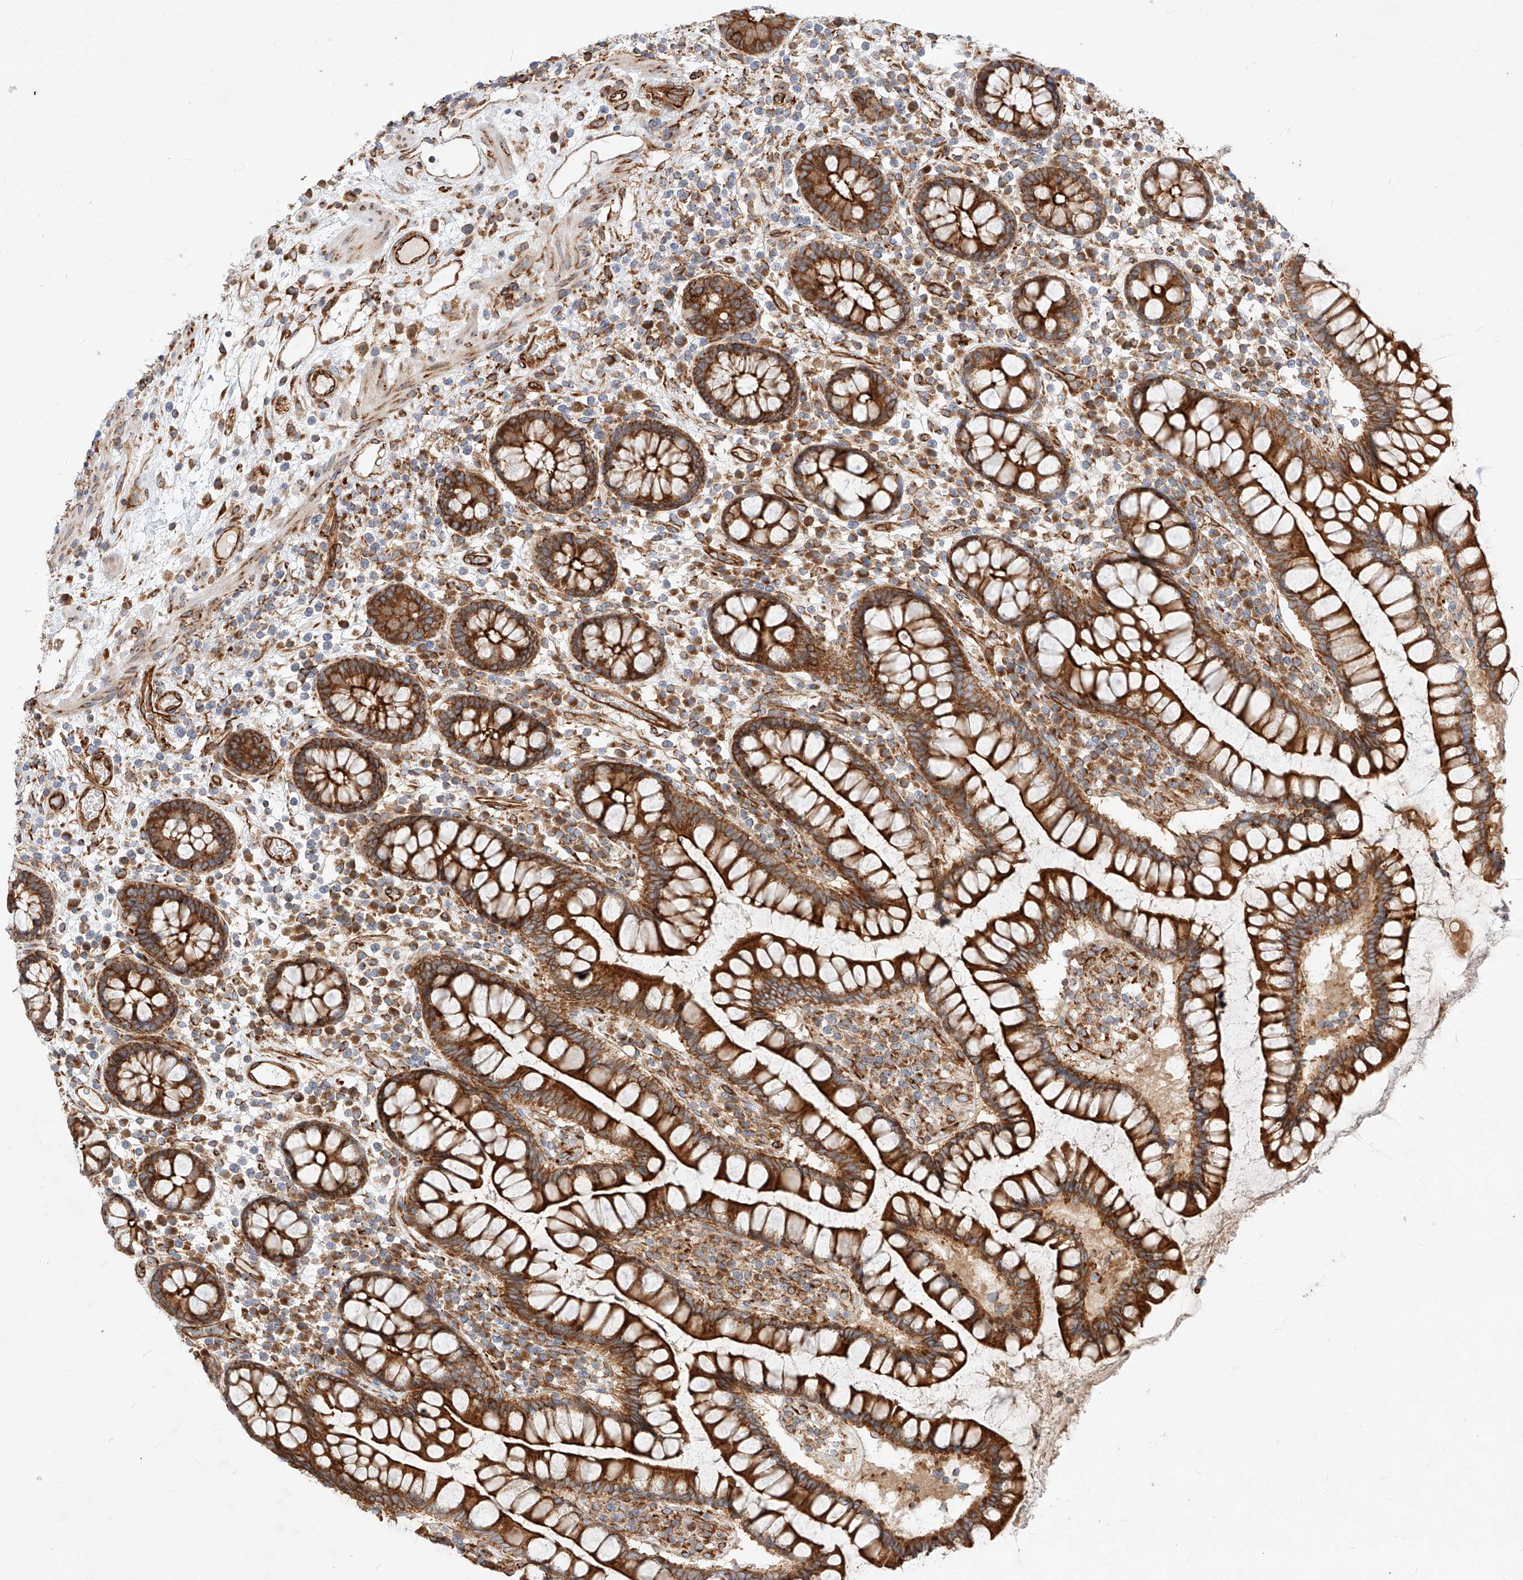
{"staining": {"intensity": "strong", "quantity": ">75%", "location": "cytoplasmic/membranous"}, "tissue": "colon", "cell_type": "Endothelial cells", "image_type": "normal", "snomed": [{"axis": "morphology", "description": "Normal tissue, NOS"}, {"axis": "topography", "description": "Colon"}], "caption": "A histopathology image showing strong cytoplasmic/membranous positivity in about >75% of endothelial cells in unremarkable colon, as visualized by brown immunohistochemical staining.", "gene": "CSGALNACT2", "patient": {"sex": "female", "age": 79}}